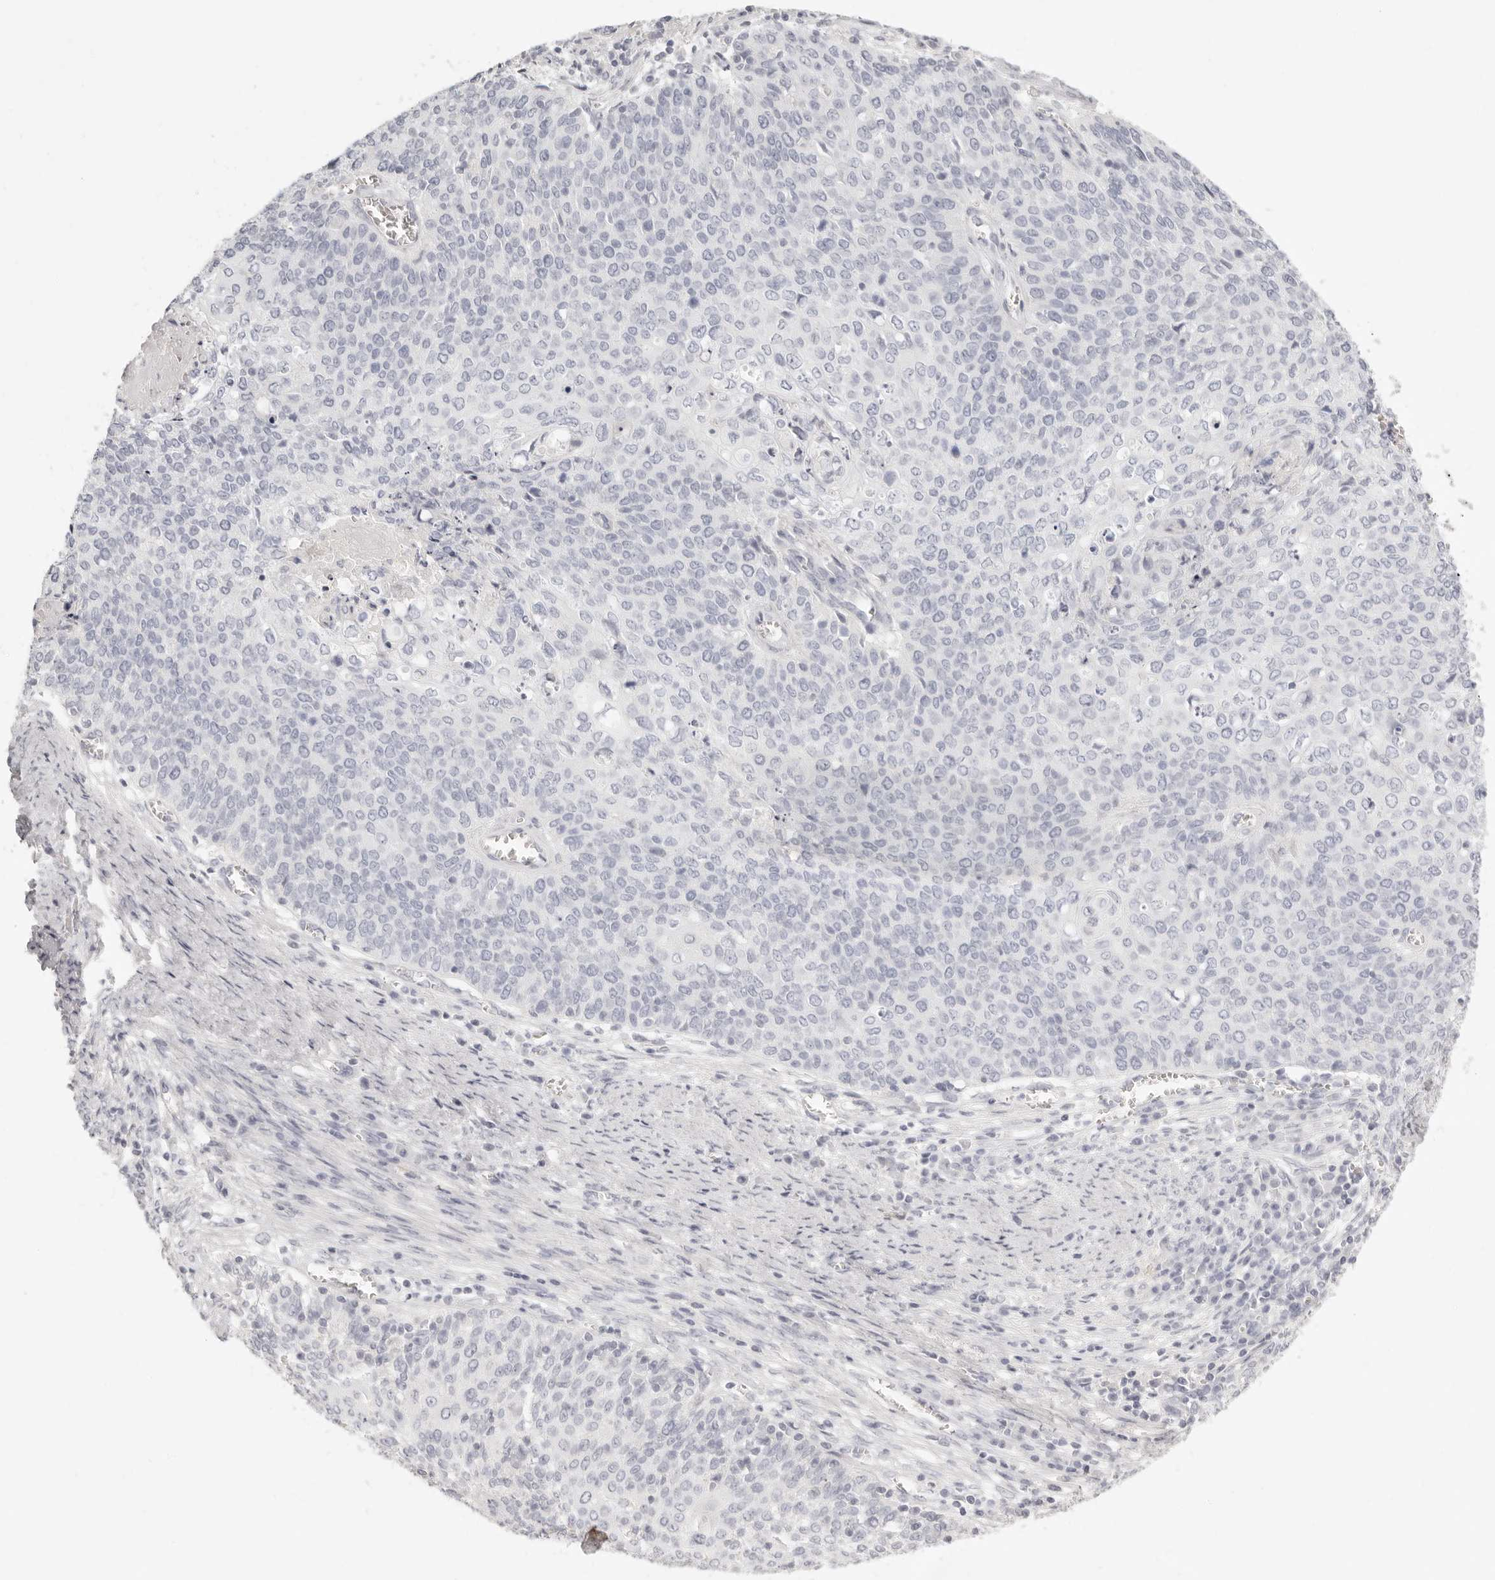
{"staining": {"intensity": "negative", "quantity": "none", "location": "none"}, "tissue": "cervical cancer", "cell_type": "Tumor cells", "image_type": "cancer", "snomed": [{"axis": "morphology", "description": "Squamous cell carcinoma, NOS"}, {"axis": "topography", "description": "Cervix"}], "caption": "There is no significant staining in tumor cells of cervical cancer (squamous cell carcinoma). Nuclei are stained in blue.", "gene": "FABP1", "patient": {"sex": "female", "age": 39}}